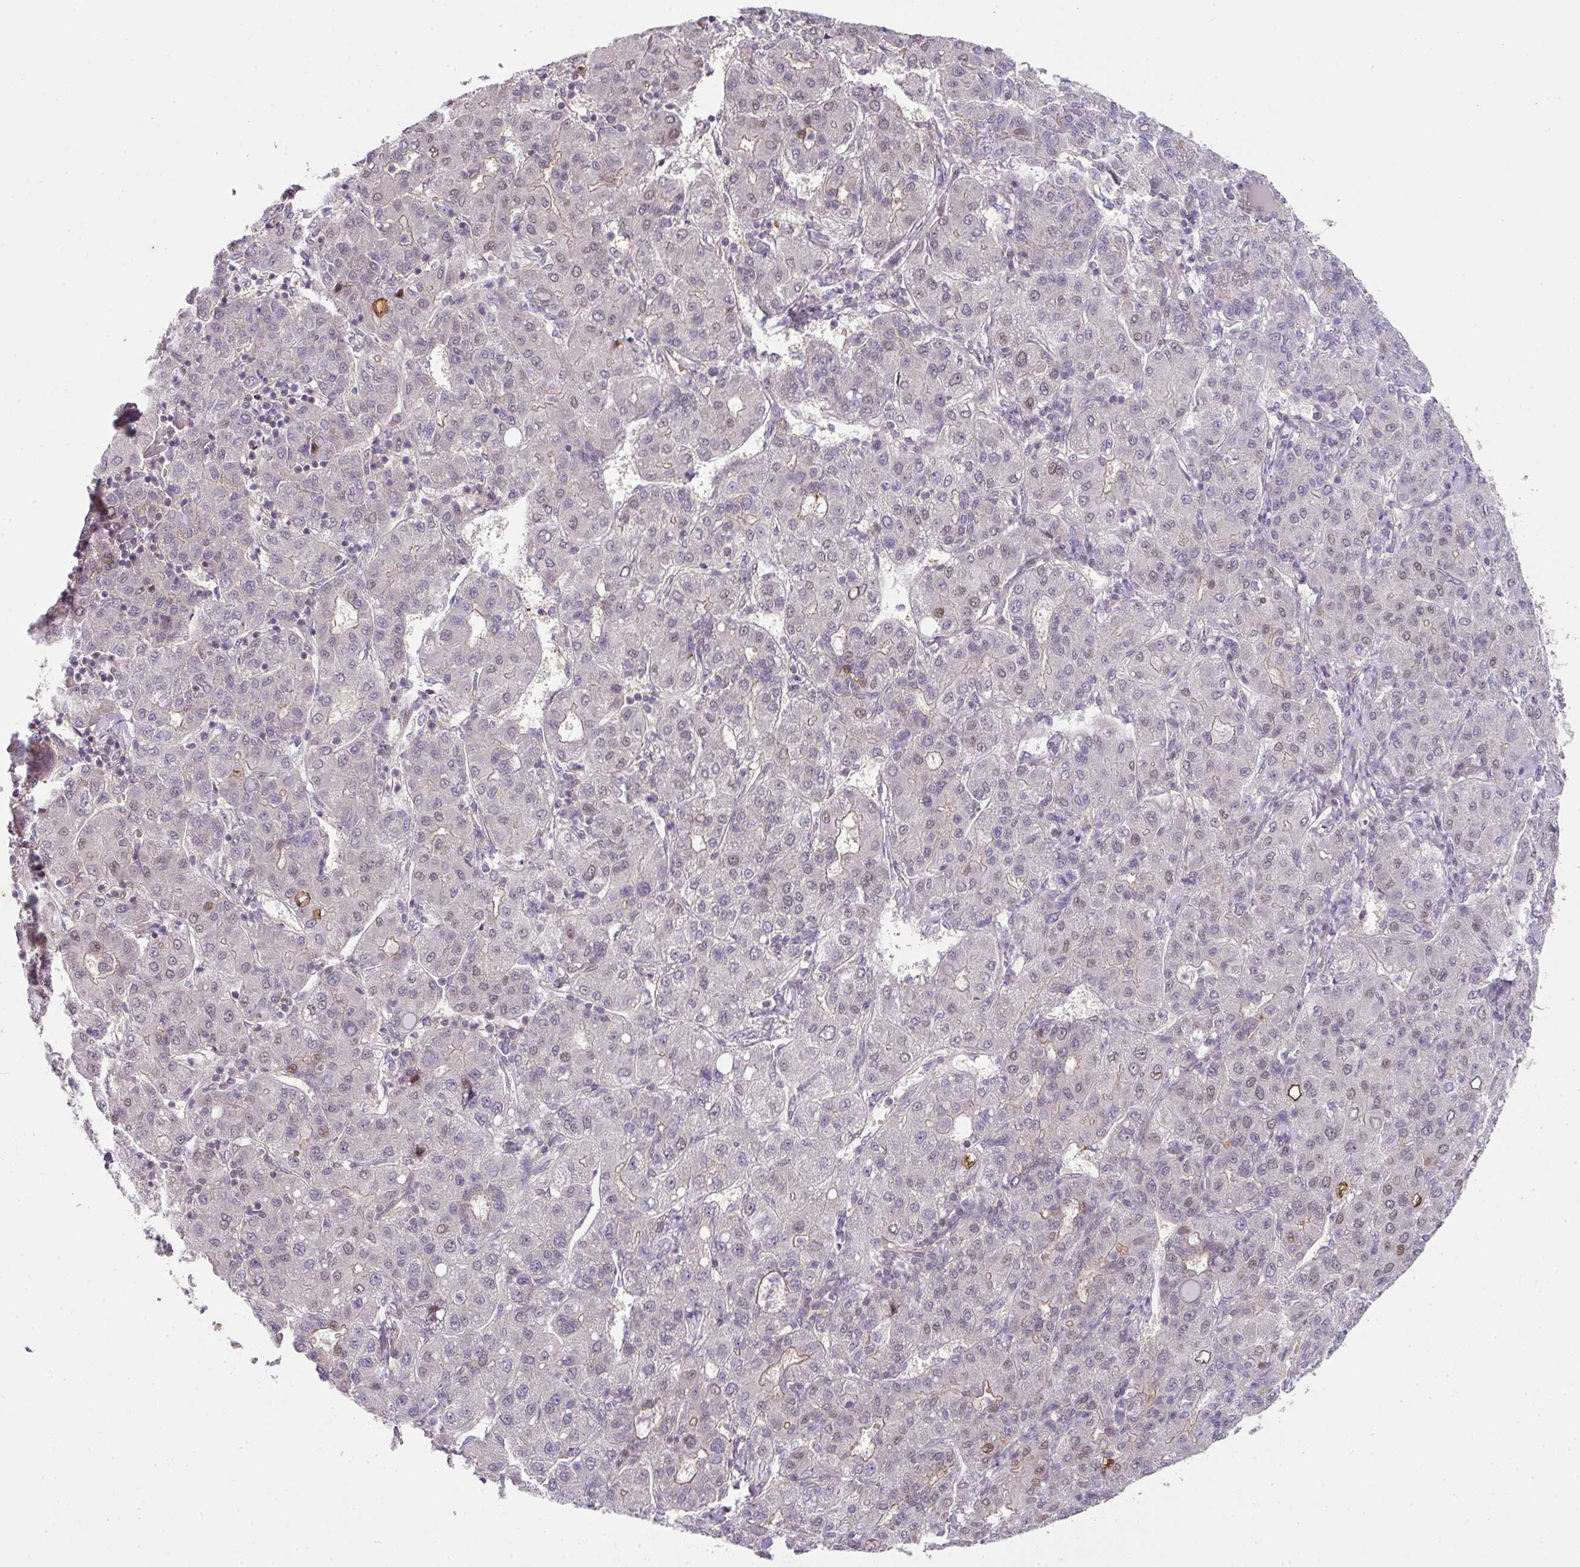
{"staining": {"intensity": "weak", "quantity": "<25%", "location": "nuclear"}, "tissue": "liver cancer", "cell_type": "Tumor cells", "image_type": "cancer", "snomed": [{"axis": "morphology", "description": "Carcinoma, Hepatocellular, NOS"}, {"axis": "topography", "description": "Liver"}], "caption": "Immunohistochemistry (IHC) image of human liver cancer stained for a protein (brown), which displays no staining in tumor cells.", "gene": "ANKRD18A", "patient": {"sex": "male", "age": 65}}